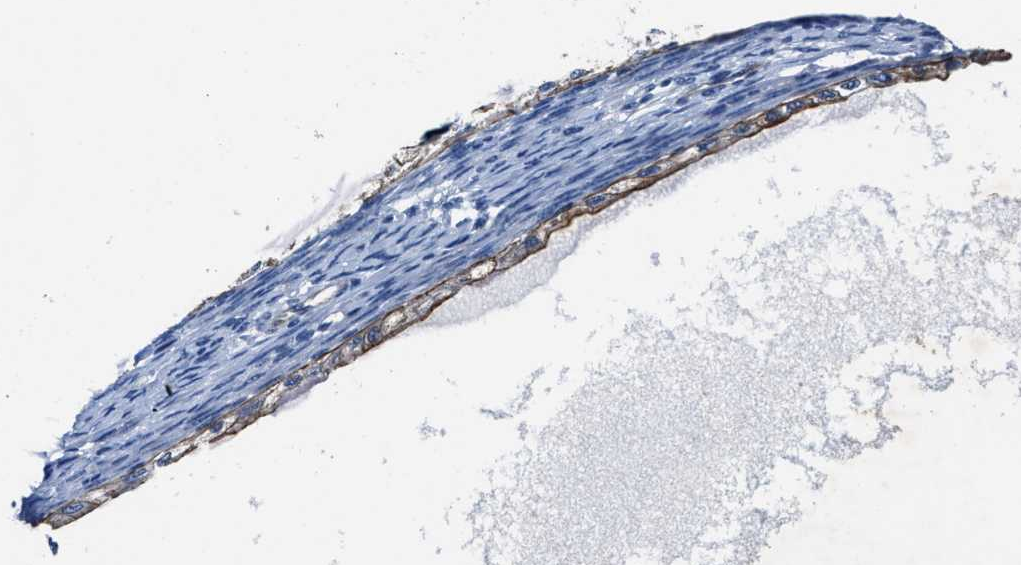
{"staining": {"intensity": "weak", "quantity": ">75%", "location": "cytoplasmic/membranous"}, "tissue": "ovarian cancer", "cell_type": "Tumor cells", "image_type": "cancer", "snomed": [{"axis": "morphology", "description": "Cystadenocarcinoma, mucinous, NOS"}, {"axis": "topography", "description": "Ovary"}], "caption": "Immunohistochemical staining of human ovarian cancer (mucinous cystadenocarcinoma) demonstrates low levels of weak cytoplasmic/membranous protein expression in approximately >75% of tumor cells.", "gene": "LMO7", "patient": {"sex": "female", "age": 57}}